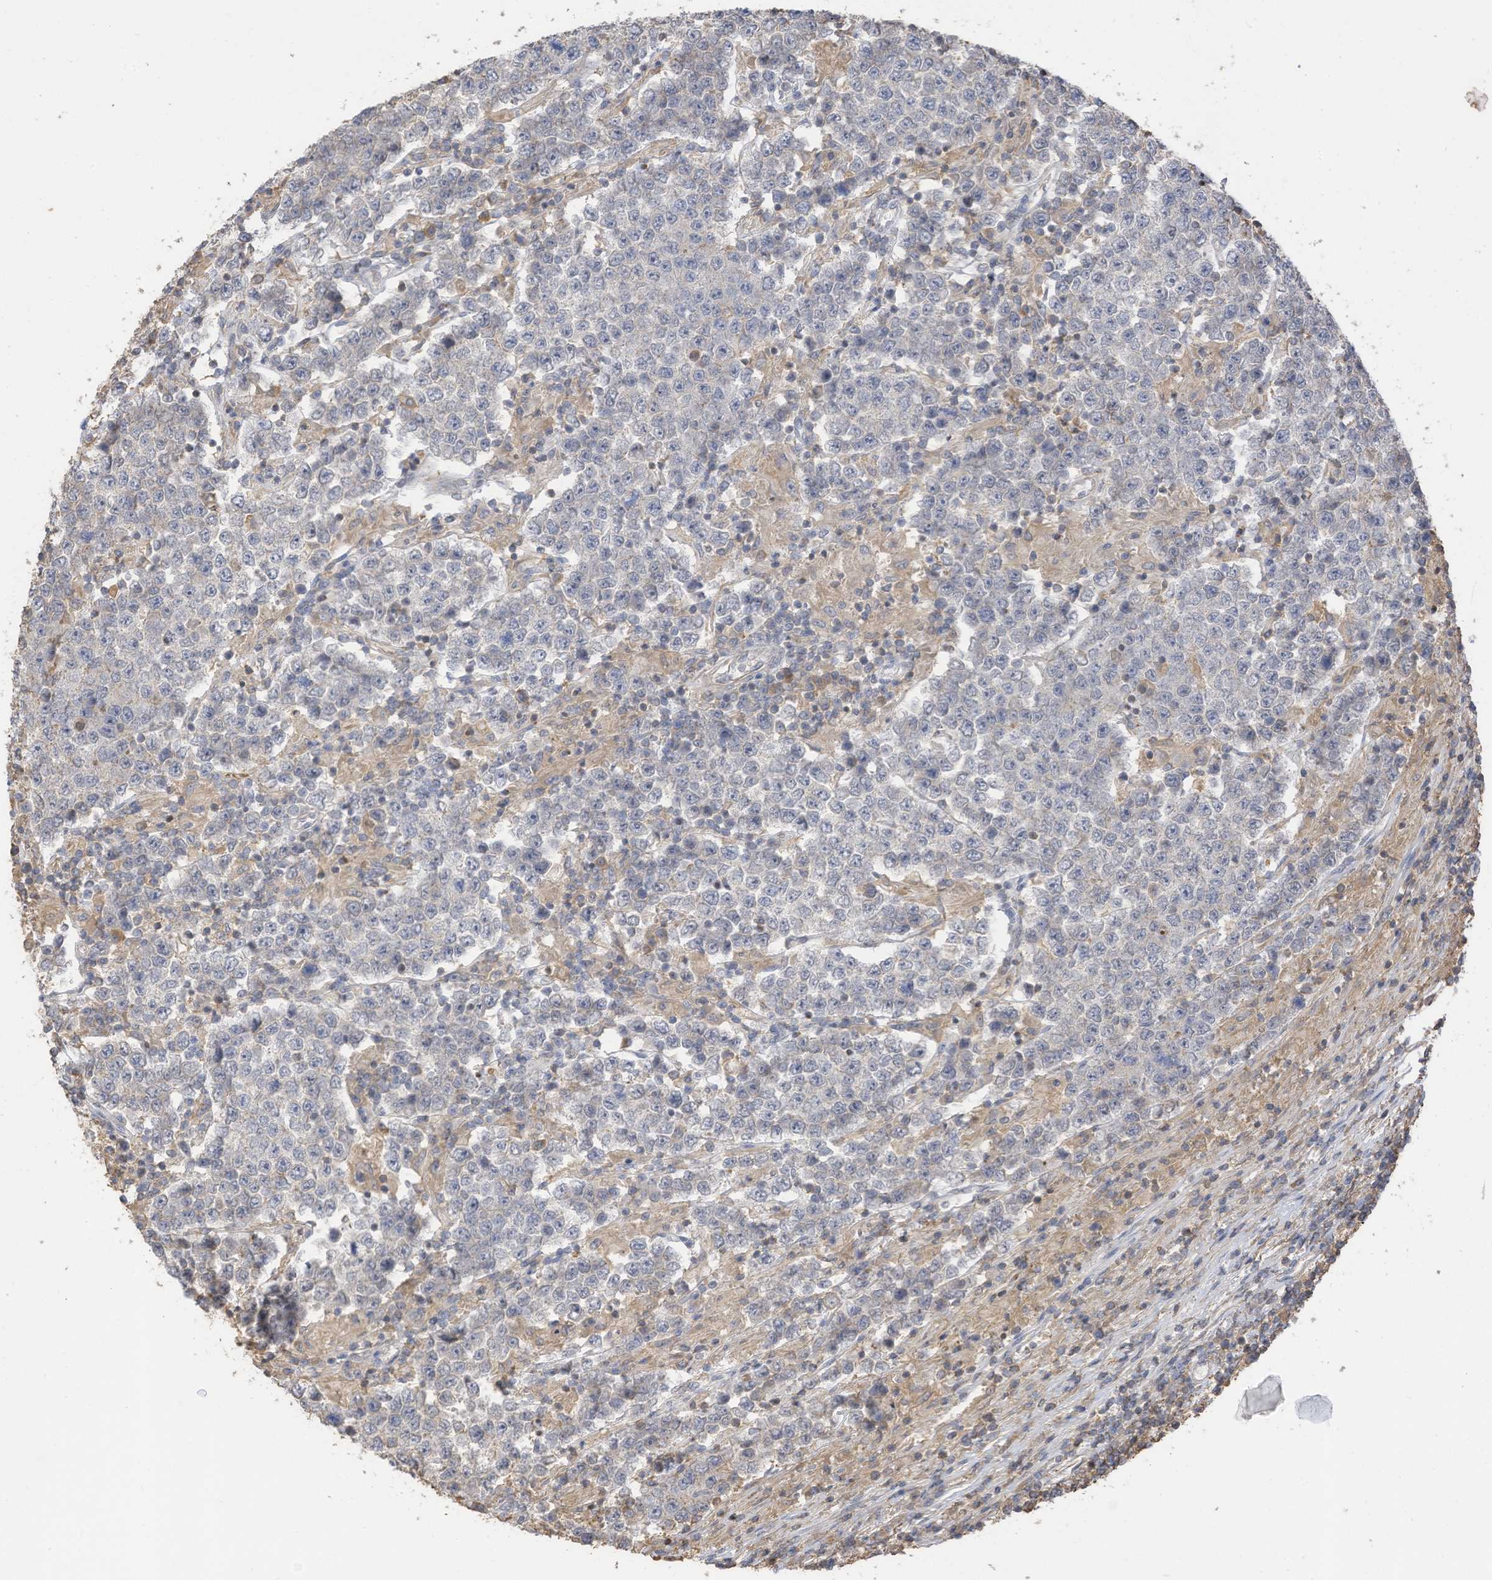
{"staining": {"intensity": "negative", "quantity": "none", "location": "none"}, "tissue": "testis cancer", "cell_type": "Tumor cells", "image_type": "cancer", "snomed": [{"axis": "morphology", "description": "Normal tissue, NOS"}, {"axis": "morphology", "description": "Urothelial carcinoma, High grade"}, {"axis": "morphology", "description": "Seminoma, NOS"}, {"axis": "morphology", "description": "Carcinoma, Embryonal, NOS"}, {"axis": "topography", "description": "Urinary bladder"}, {"axis": "topography", "description": "Testis"}], "caption": "Histopathology image shows no protein expression in tumor cells of testis cancer (urothelial carcinoma (high-grade)) tissue.", "gene": "SLFN14", "patient": {"sex": "male", "age": 41}}